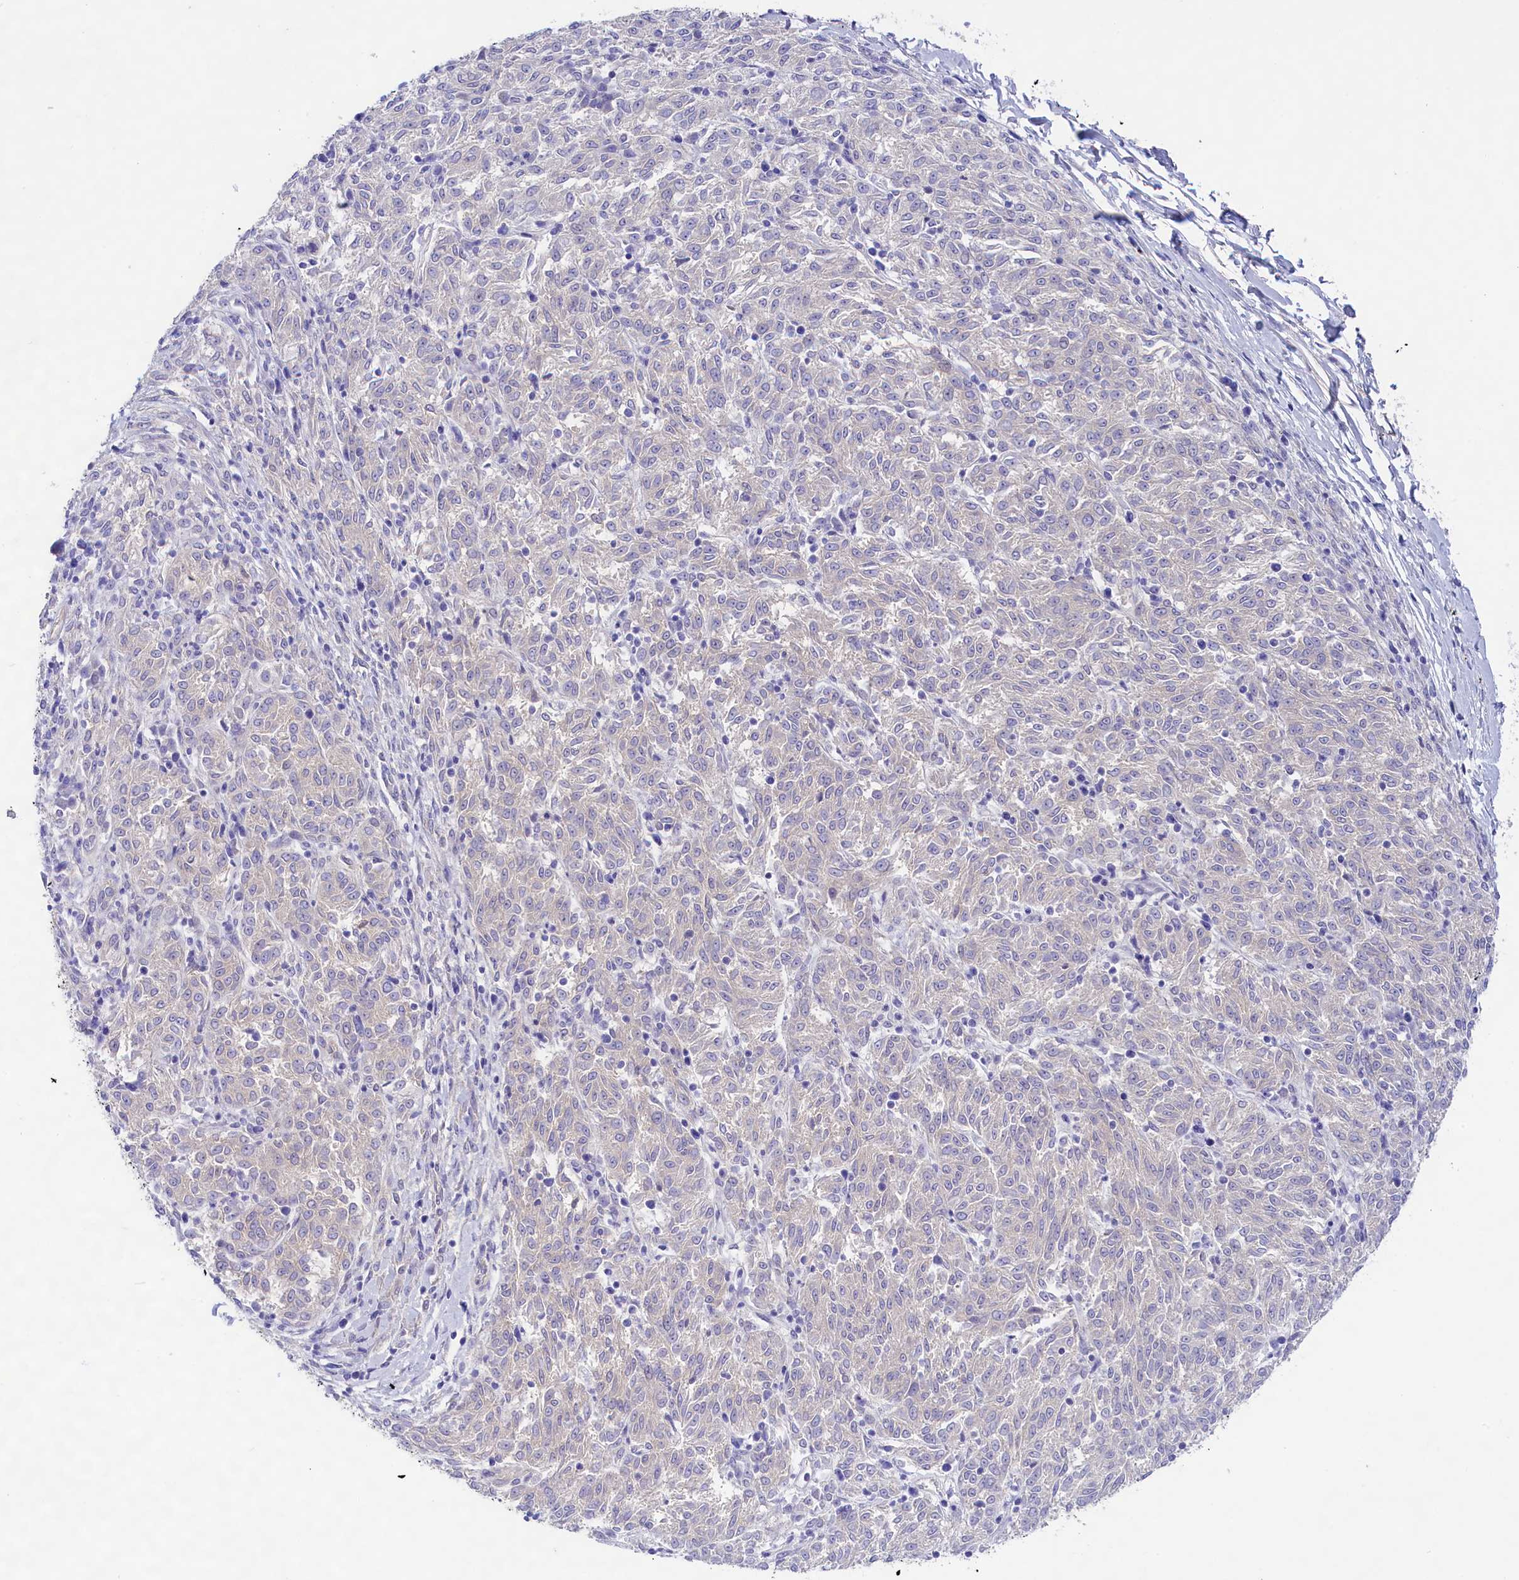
{"staining": {"intensity": "negative", "quantity": "none", "location": "none"}, "tissue": "melanoma", "cell_type": "Tumor cells", "image_type": "cancer", "snomed": [{"axis": "morphology", "description": "Malignant melanoma, NOS"}, {"axis": "topography", "description": "Skin"}], "caption": "Immunohistochemical staining of melanoma displays no significant positivity in tumor cells.", "gene": "PPP1R13L", "patient": {"sex": "female", "age": 72}}